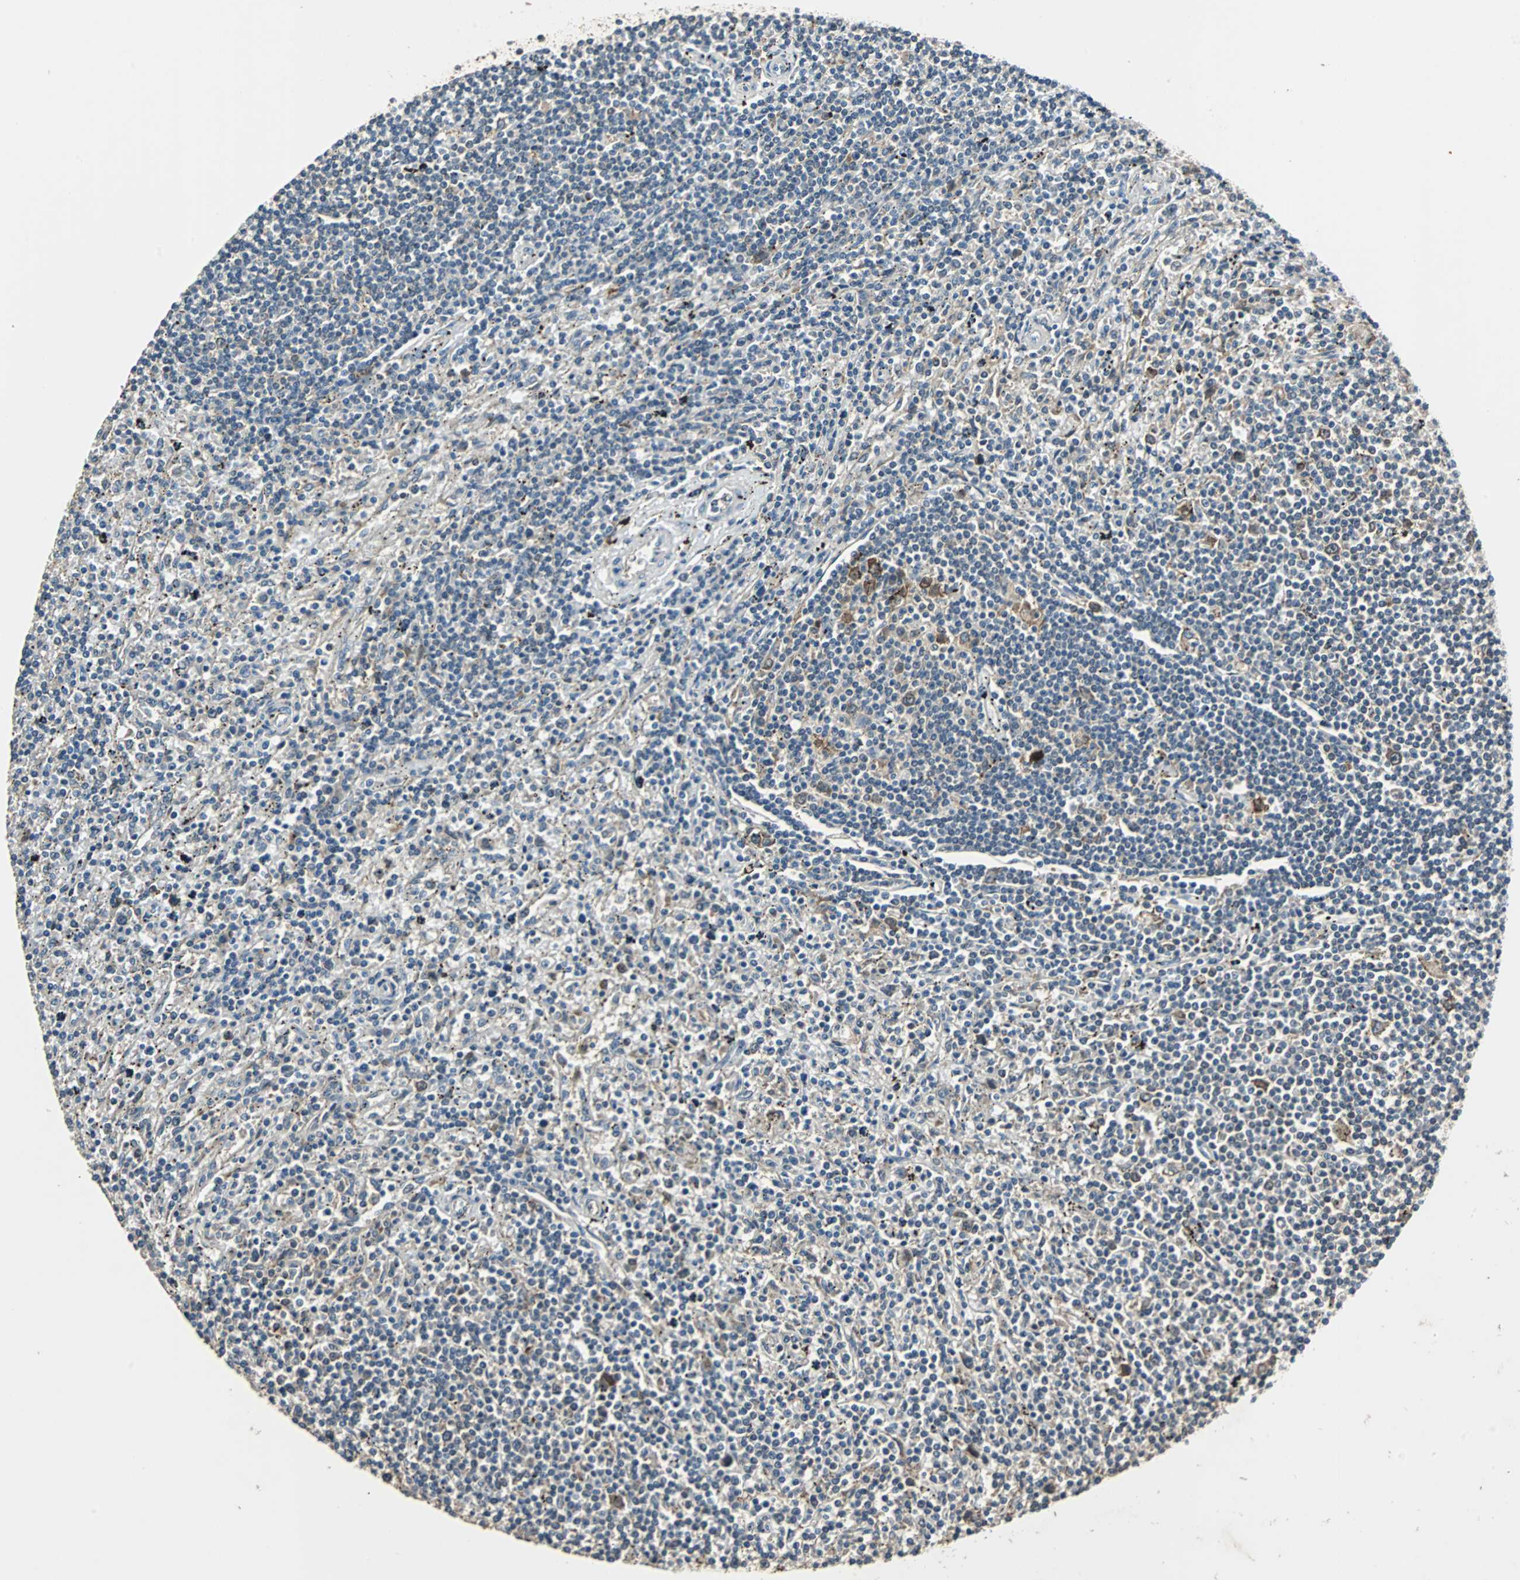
{"staining": {"intensity": "negative", "quantity": "none", "location": "none"}, "tissue": "lymphoma", "cell_type": "Tumor cells", "image_type": "cancer", "snomed": [{"axis": "morphology", "description": "Malignant lymphoma, non-Hodgkin's type, Low grade"}, {"axis": "topography", "description": "Spleen"}], "caption": "This is a micrograph of immunohistochemistry (IHC) staining of lymphoma, which shows no staining in tumor cells. The staining is performed using DAB (3,3'-diaminobenzidine) brown chromogen with nuclei counter-stained in using hematoxylin.", "gene": "ABHD2", "patient": {"sex": "male", "age": 76}}